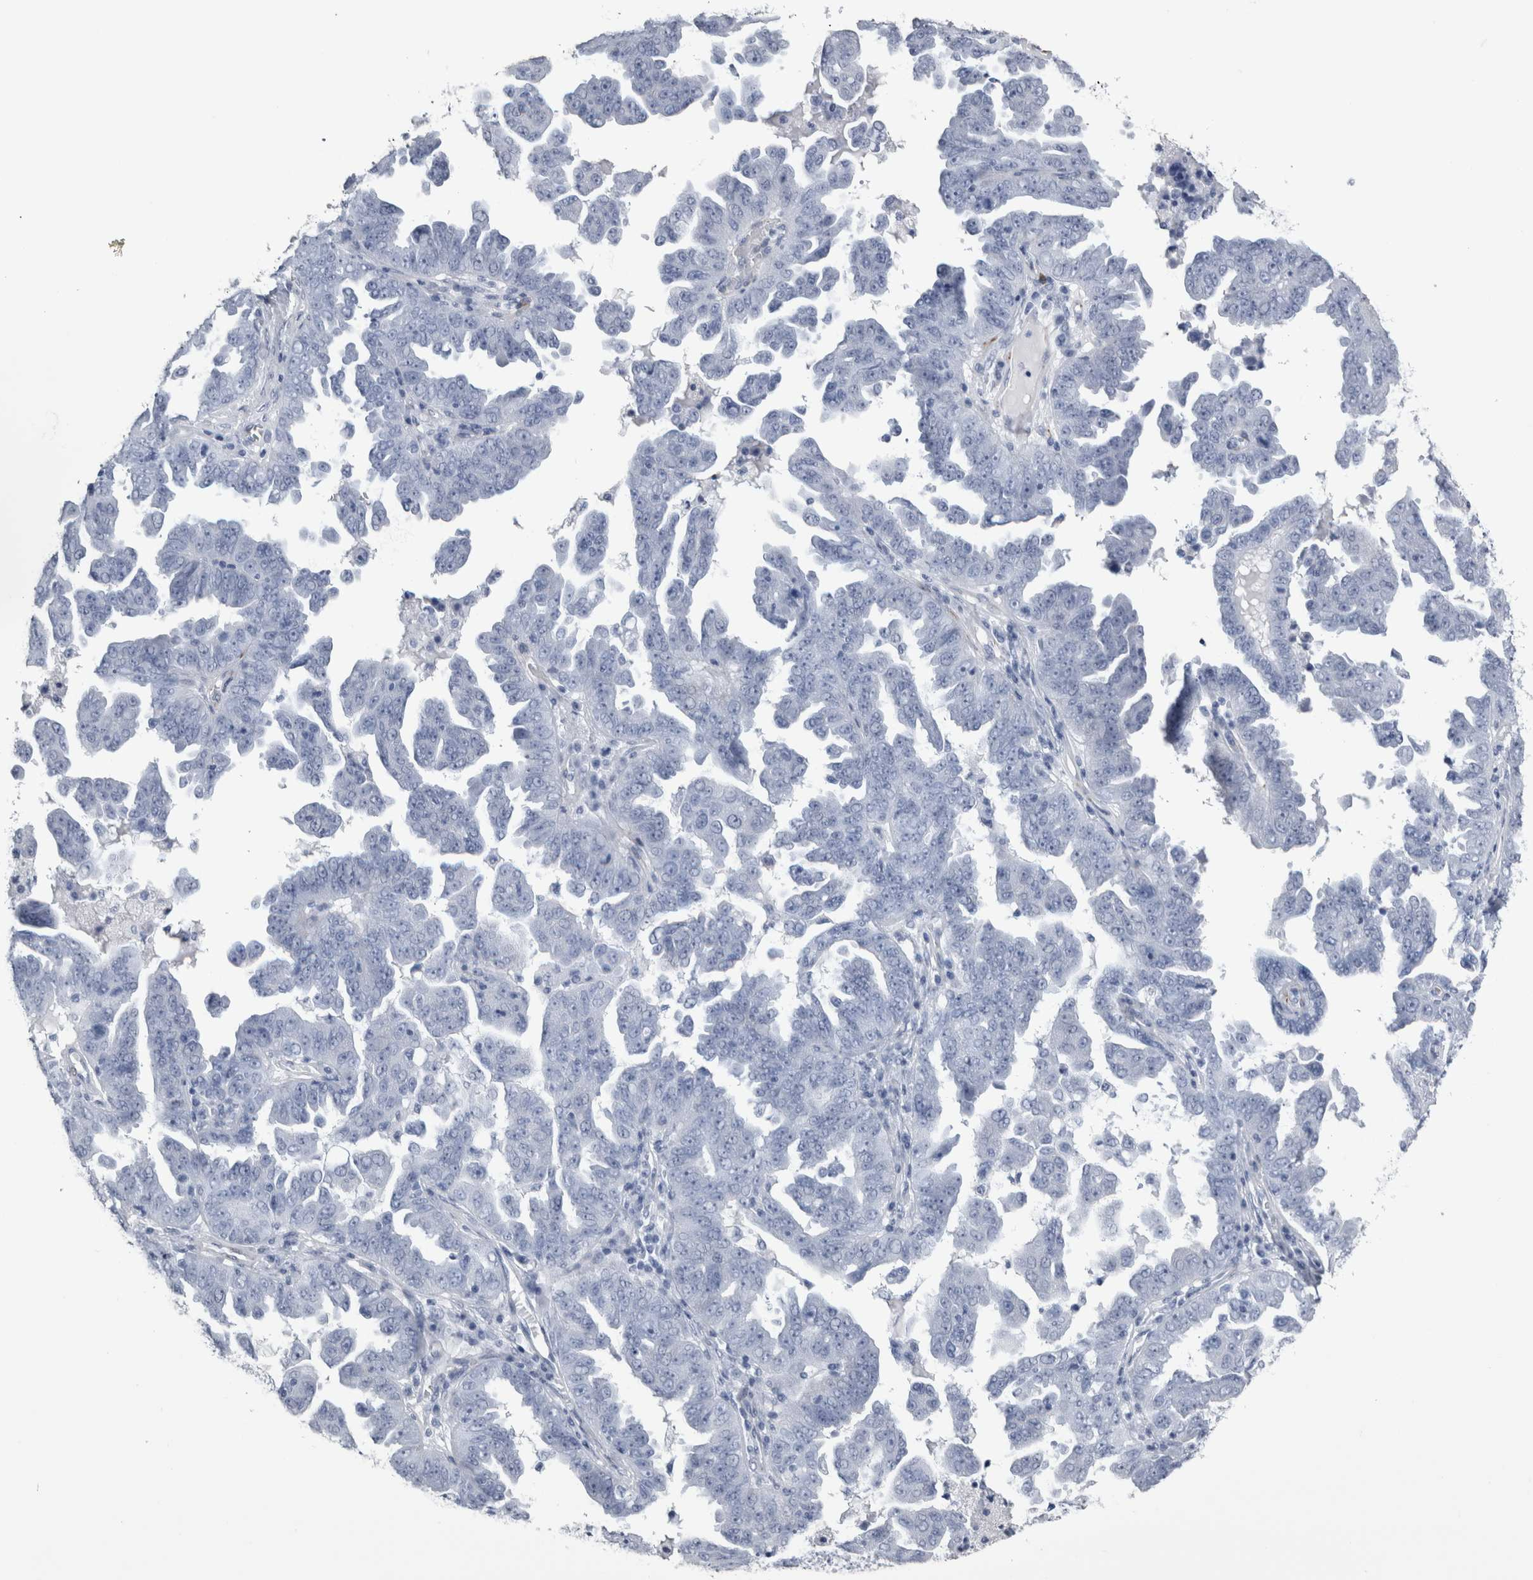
{"staining": {"intensity": "negative", "quantity": "none", "location": "none"}, "tissue": "ovarian cancer", "cell_type": "Tumor cells", "image_type": "cancer", "snomed": [{"axis": "morphology", "description": "Carcinoma, endometroid"}, {"axis": "topography", "description": "Ovary"}], "caption": "The micrograph demonstrates no staining of tumor cells in ovarian cancer (endometroid carcinoma).", "gene": "VWDE", "patient": {"sex": "female", "age": 62}}